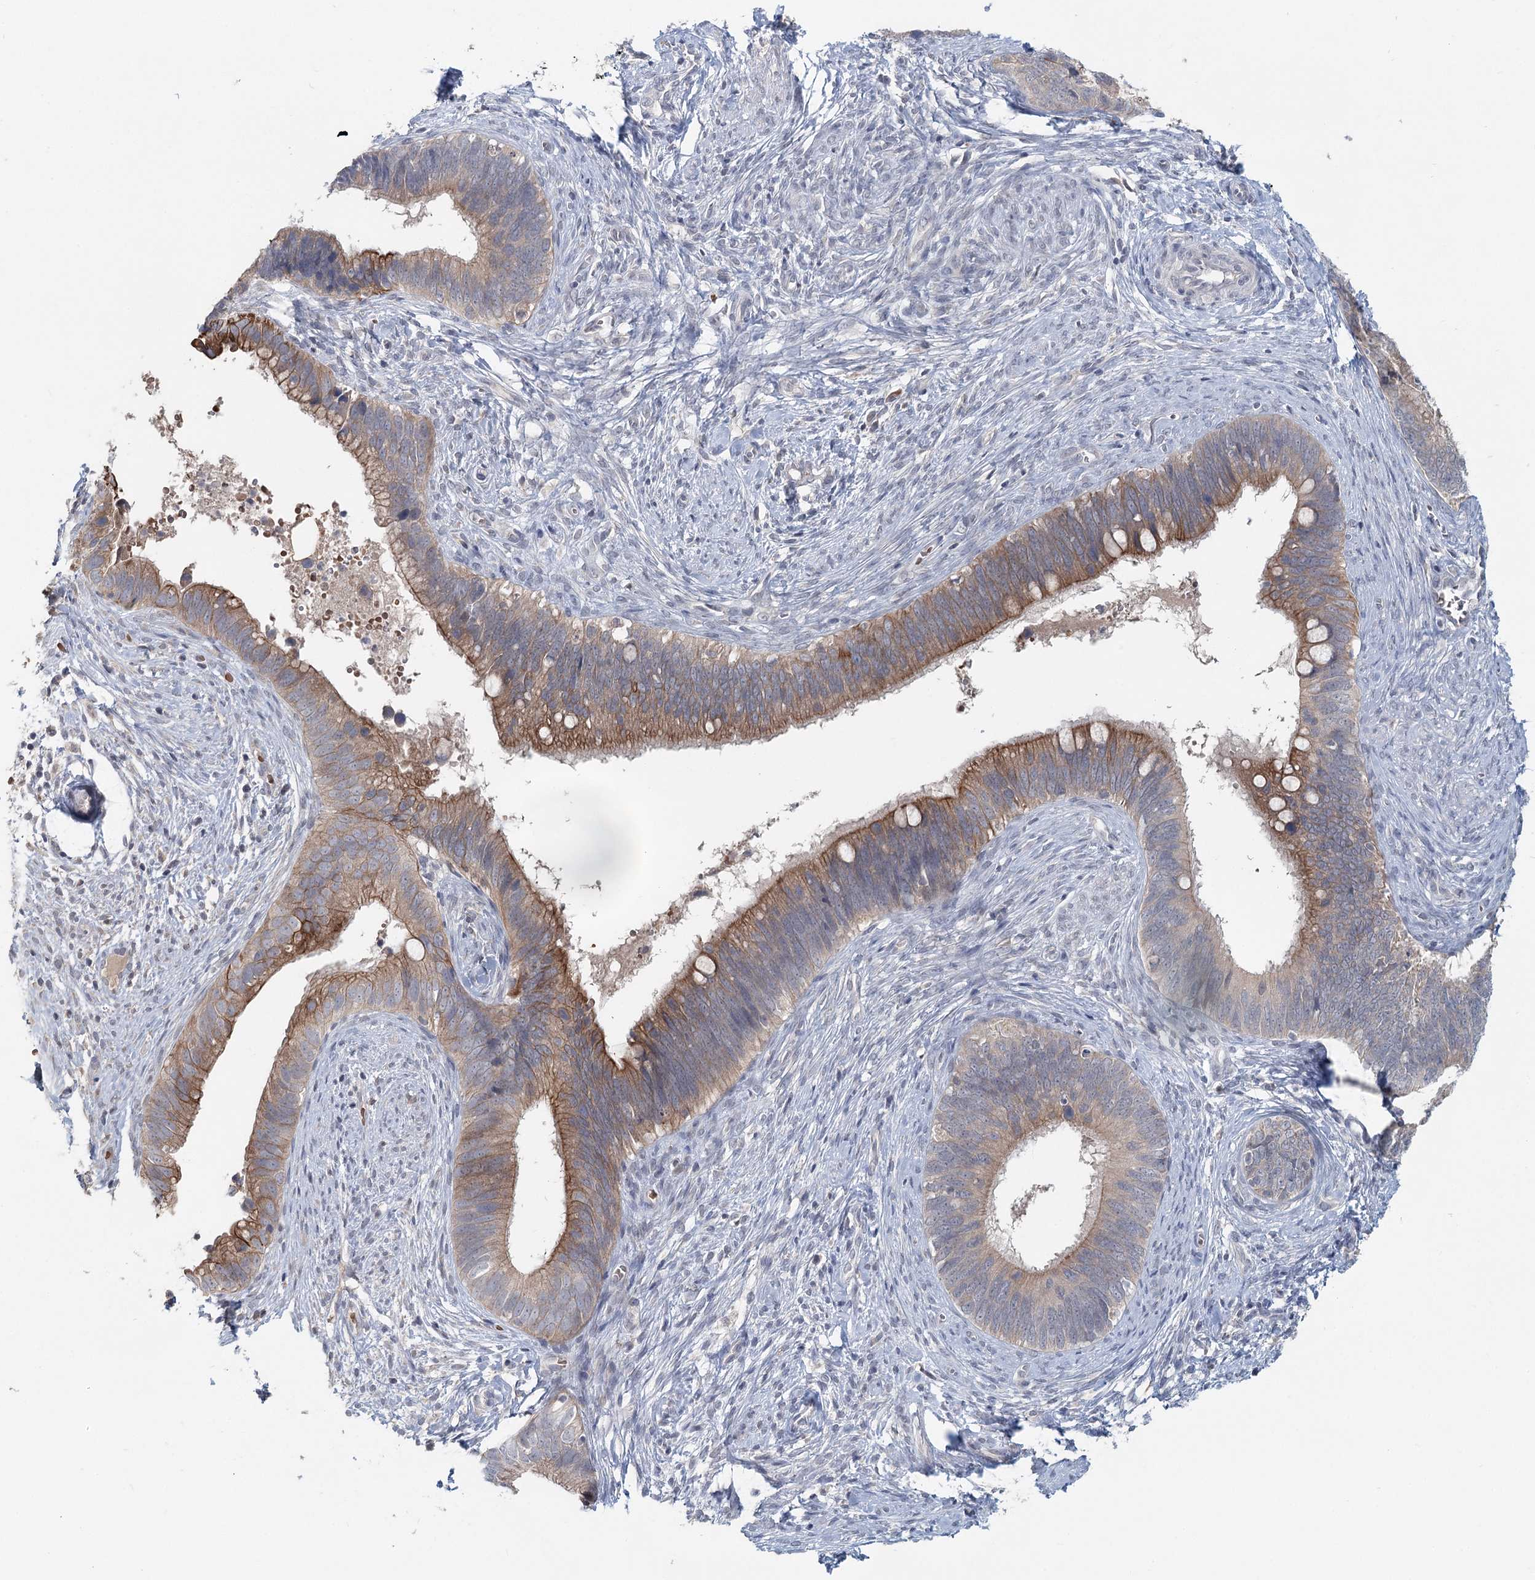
{"staining": {"intensity": "moderate", "quantity": ">75%", "location": "cytoplasmic/membranous"}, "tissue": "cervical cancer", "cell_type": "Tumor cells", "image_type": "cancer", "snomed": [{"axis": "morphology", "description": "Adenocarcinoma, NOS"}, {"axis": "topography", "description": "Cervix"}], "caption": "Cervical adenocarcinoma stained for a protein exhibits moderate cytoplasmic/membranous positivity in tumor cells. The staining was performed using DAB (3,3'-diaminobenzidine) to visualize the protein expression in brown, while the nuclei were stained in blue with hematoxylin (Magnification: 20x).", "gene": "FBXO7", "patient": {"sex": "female", "age": 42}}